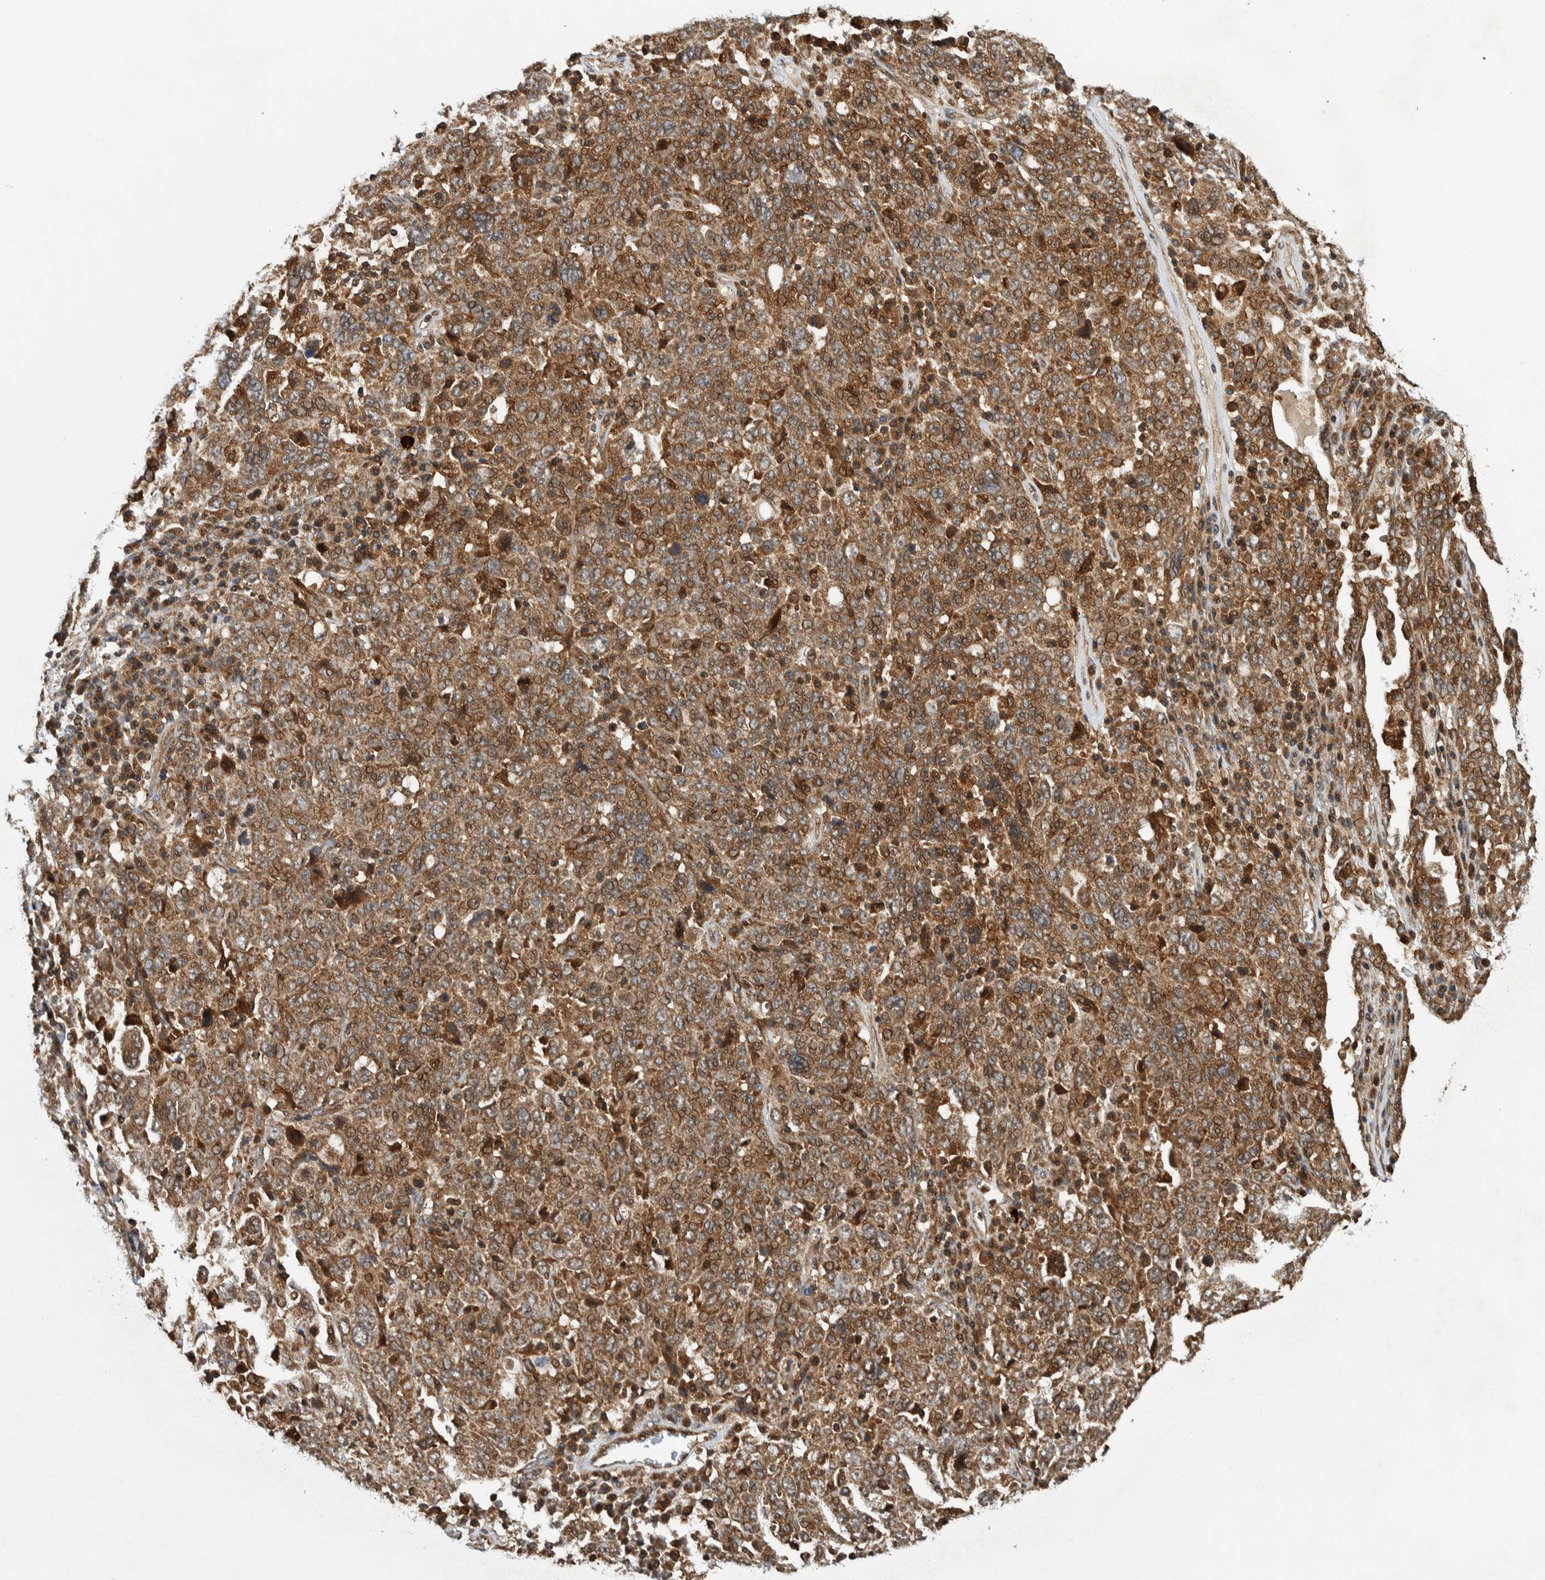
{"staining": {"intensity": "moderate", "quantity": ">75%", "location": "cytoplasmic/membranous"}, "tissue": "ovarian cancer", "cell_type": "Tumor cells", "image_type": "cancer", "snomed": [{"axis": "morphology", "description": "Carcinoma, endometroid"}, {"axis": "topography", "description": "Ovary"}], "caption": "Immunohistochemistry (IHC) (DAB (3,3'-diaminobenzidine)) staining of human endometroid carcinoma (ovarian) displays moderate cytoplasmic/membranous protein staining in approximately >75% of tumor cells.", "gene": "CCDC57", "patient": {"sex": "female", "age": 62}}